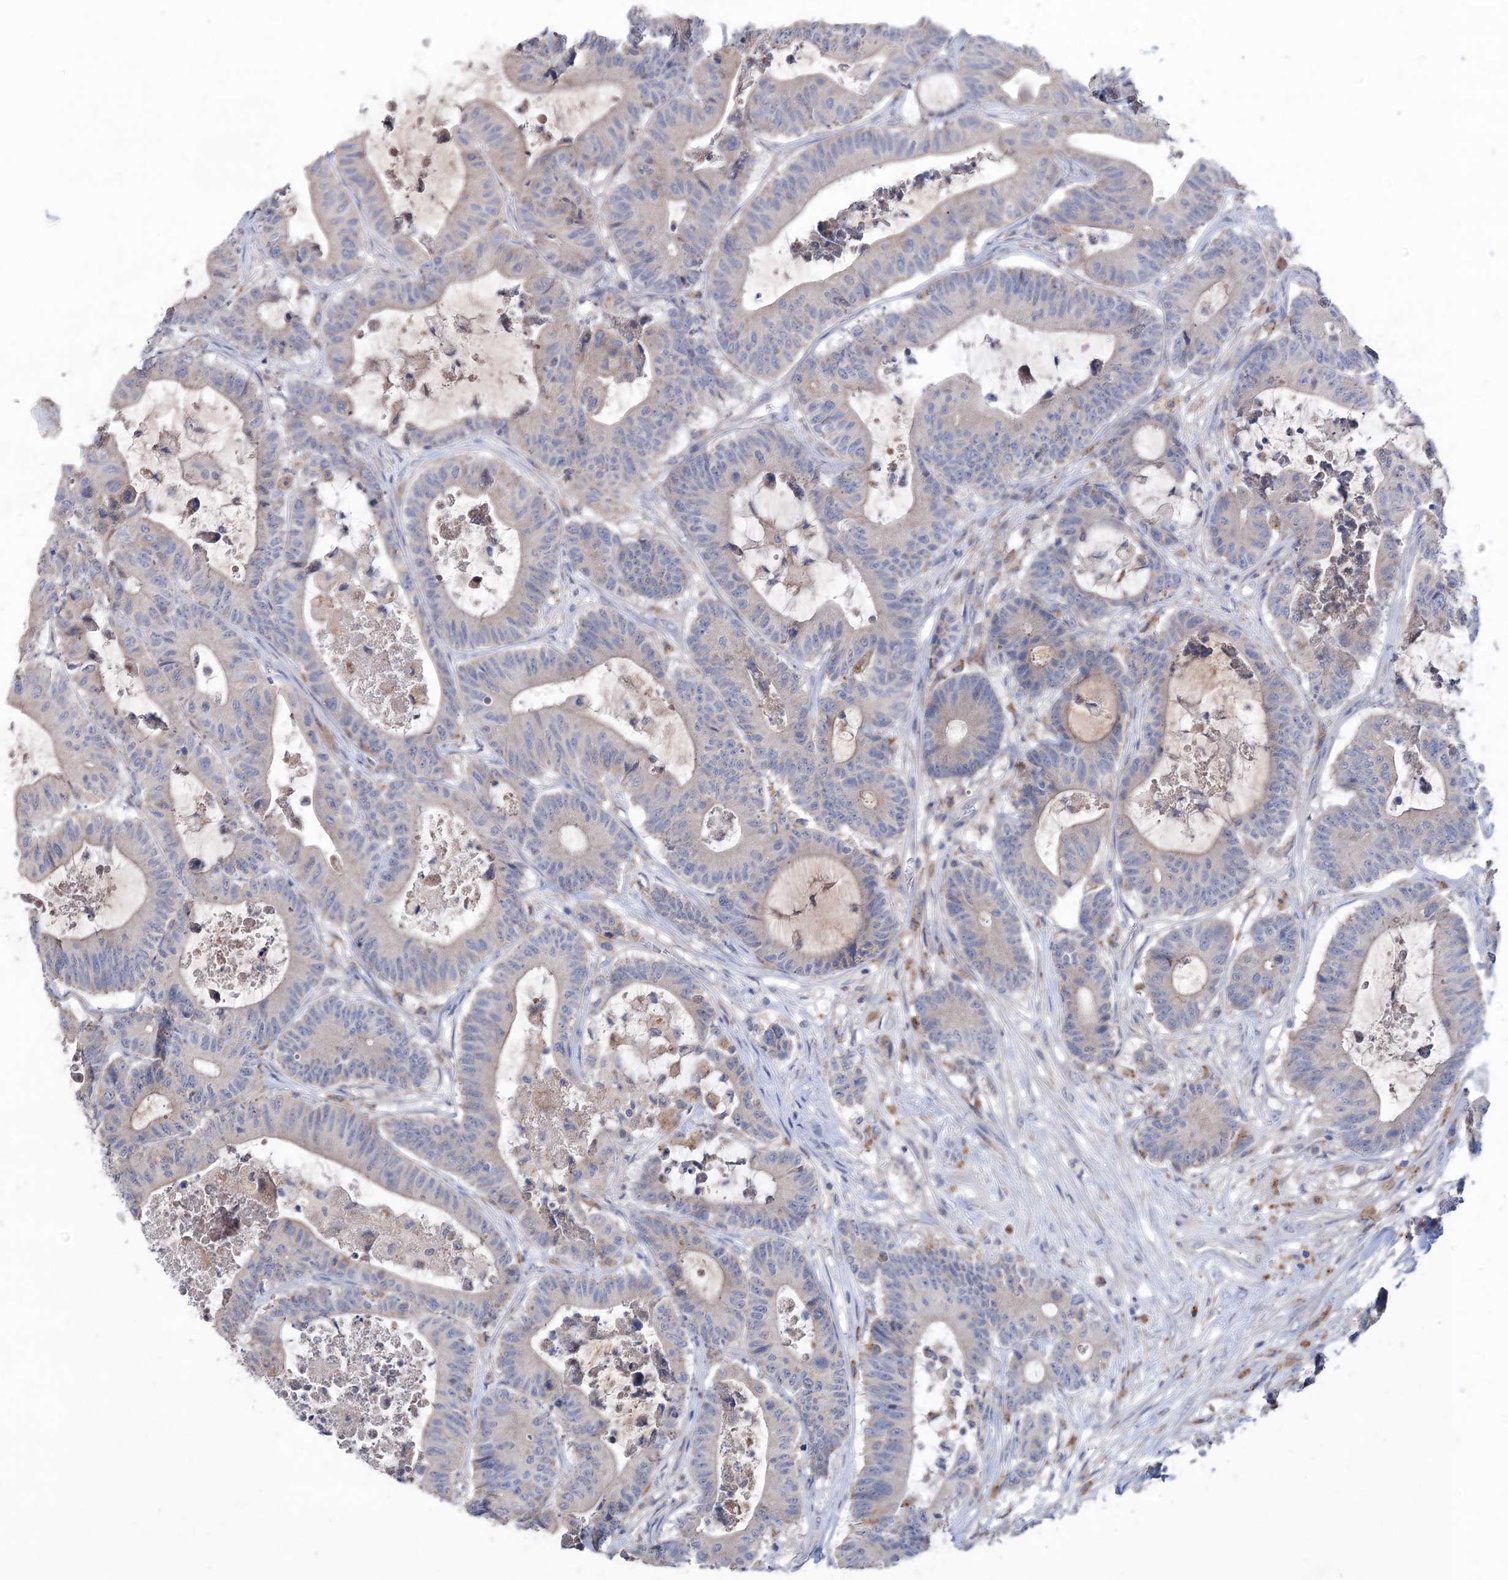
{"staining": {"intensity": "negative", "quantity": "none", "location": "none"}, "tissue": "colorectal cancer", "cell_type": "Tumor cells", "image_type": "cancer", "snomed": [{"axis": "morphology", "description": "Adenocarcinoma, NOS"}, {"axis": "topography", "description": "Colon"}], "caption": "A high-resolution photomicrograph shows immunohistochemistry staining of adenocarcinoma (colorectal), which demonstrates no significant staining in tumor cells.", "gene": "MTCH2", "patient": {"sex": "female", "age": 84}}